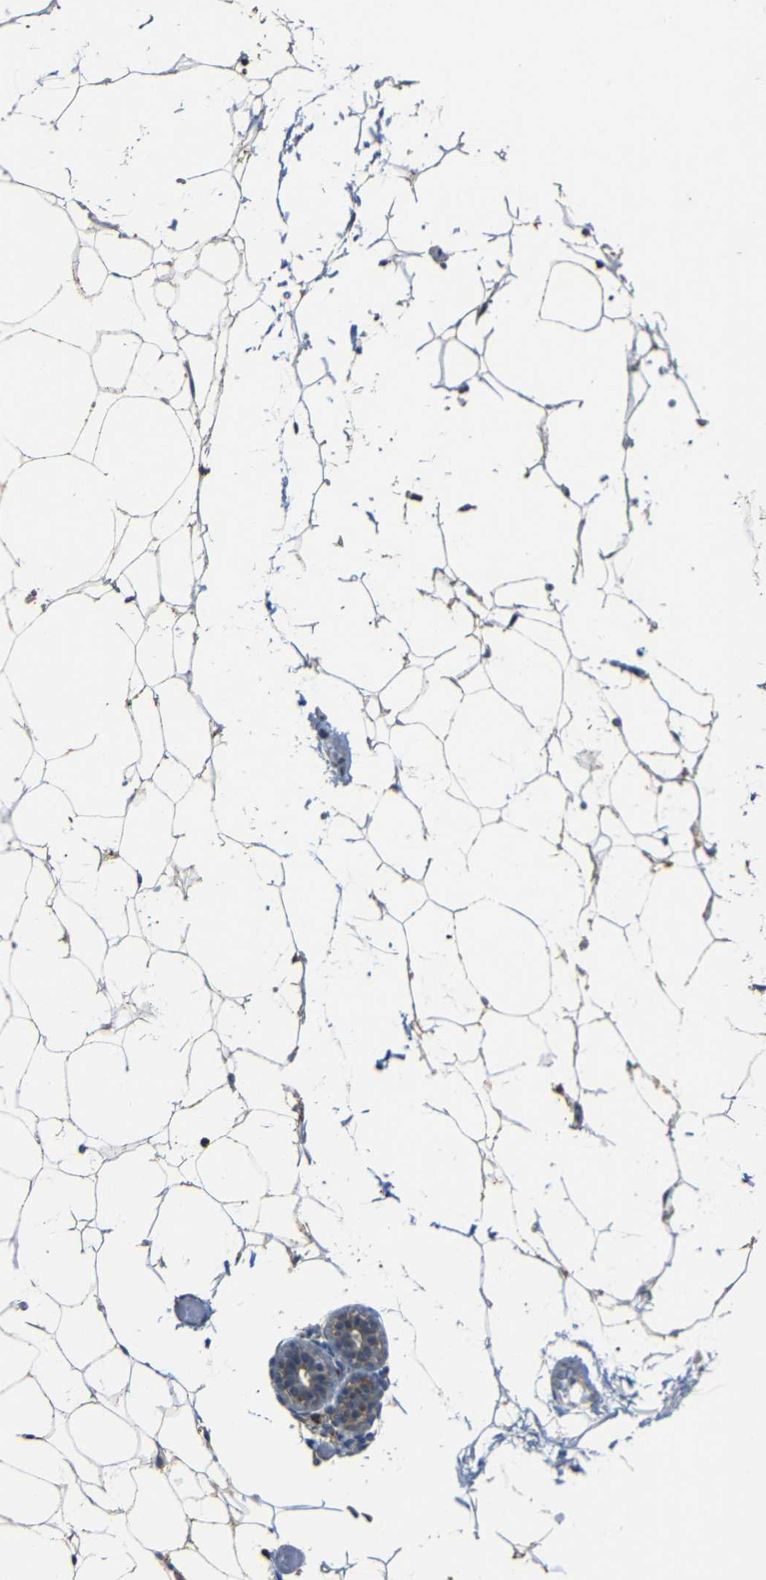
{"staining": {"intensity": "moderate", "quantity": "25%-75%", "location": "cytoplasmic/membranous"}, "tissue": "adipose tissue", "cell_type": "Adipocytes", "image_type": "normal", "snomed": [{"axis": "morphology", "description": "Normal tissue, NOS"}, {"axis": "topography", "description": "Breast"}, {"axis": "topography", "description": "Soft tissue"}], "caption": "Moderate cytoplasmic/membranous protein staining is present in approximately 25%-75% of adipocytes in adipose tissue.", "gene": "NR3C2", "patient": {"sex": "female", "age": 75}}